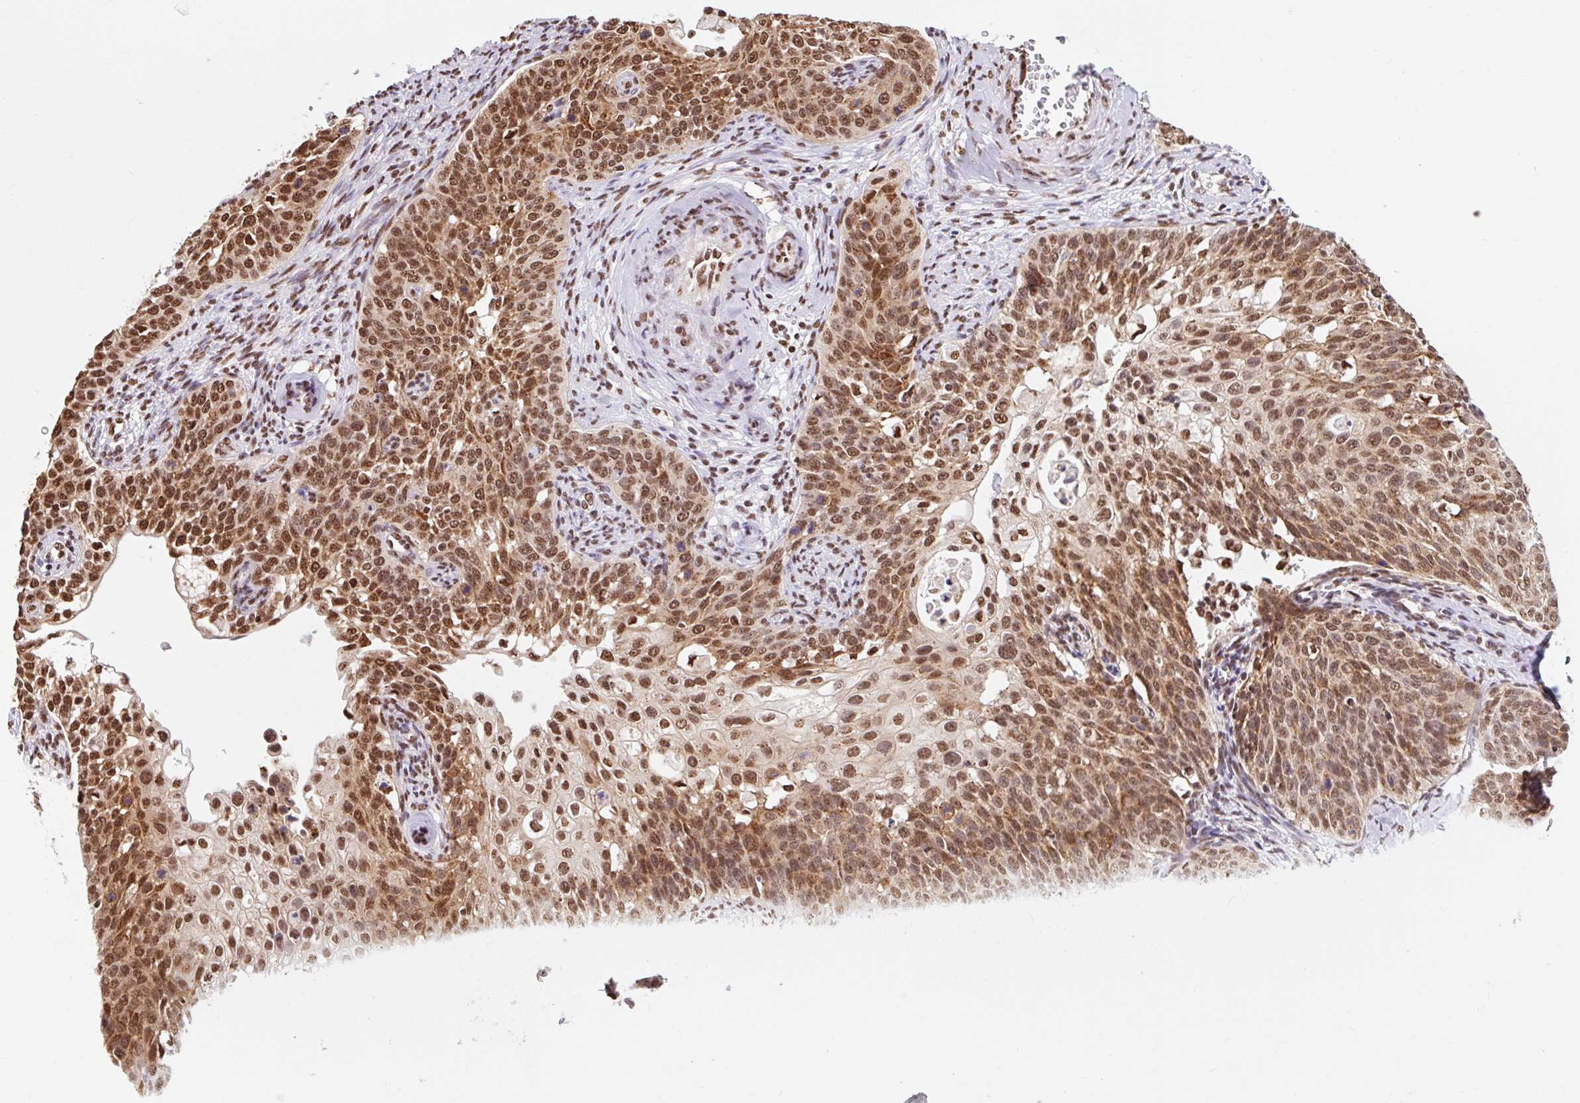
{"staining": {"intensity": "moderate", "quantity": ">75%", "location": "cytoplasmic/membranous,nuclear"}, "tissue": "cervical cancer", "cell_type": "Tumor cells", "image_type": "cancer", "snomed": [{"axis": "morphology", "description": "Squamous cell carcinoma, NOS"}, {"axis": "topography", "description": "Cervix"}], "caption": "This micrograph exhibits immunohistochemistry staining of human cervical cancer, with medium moderate cytoplasmic/membranous and nuclear positivity in approximately >75% of tumor cells.", "gene": "BICRA", "patient": {"sex": "female", "age": 44}}